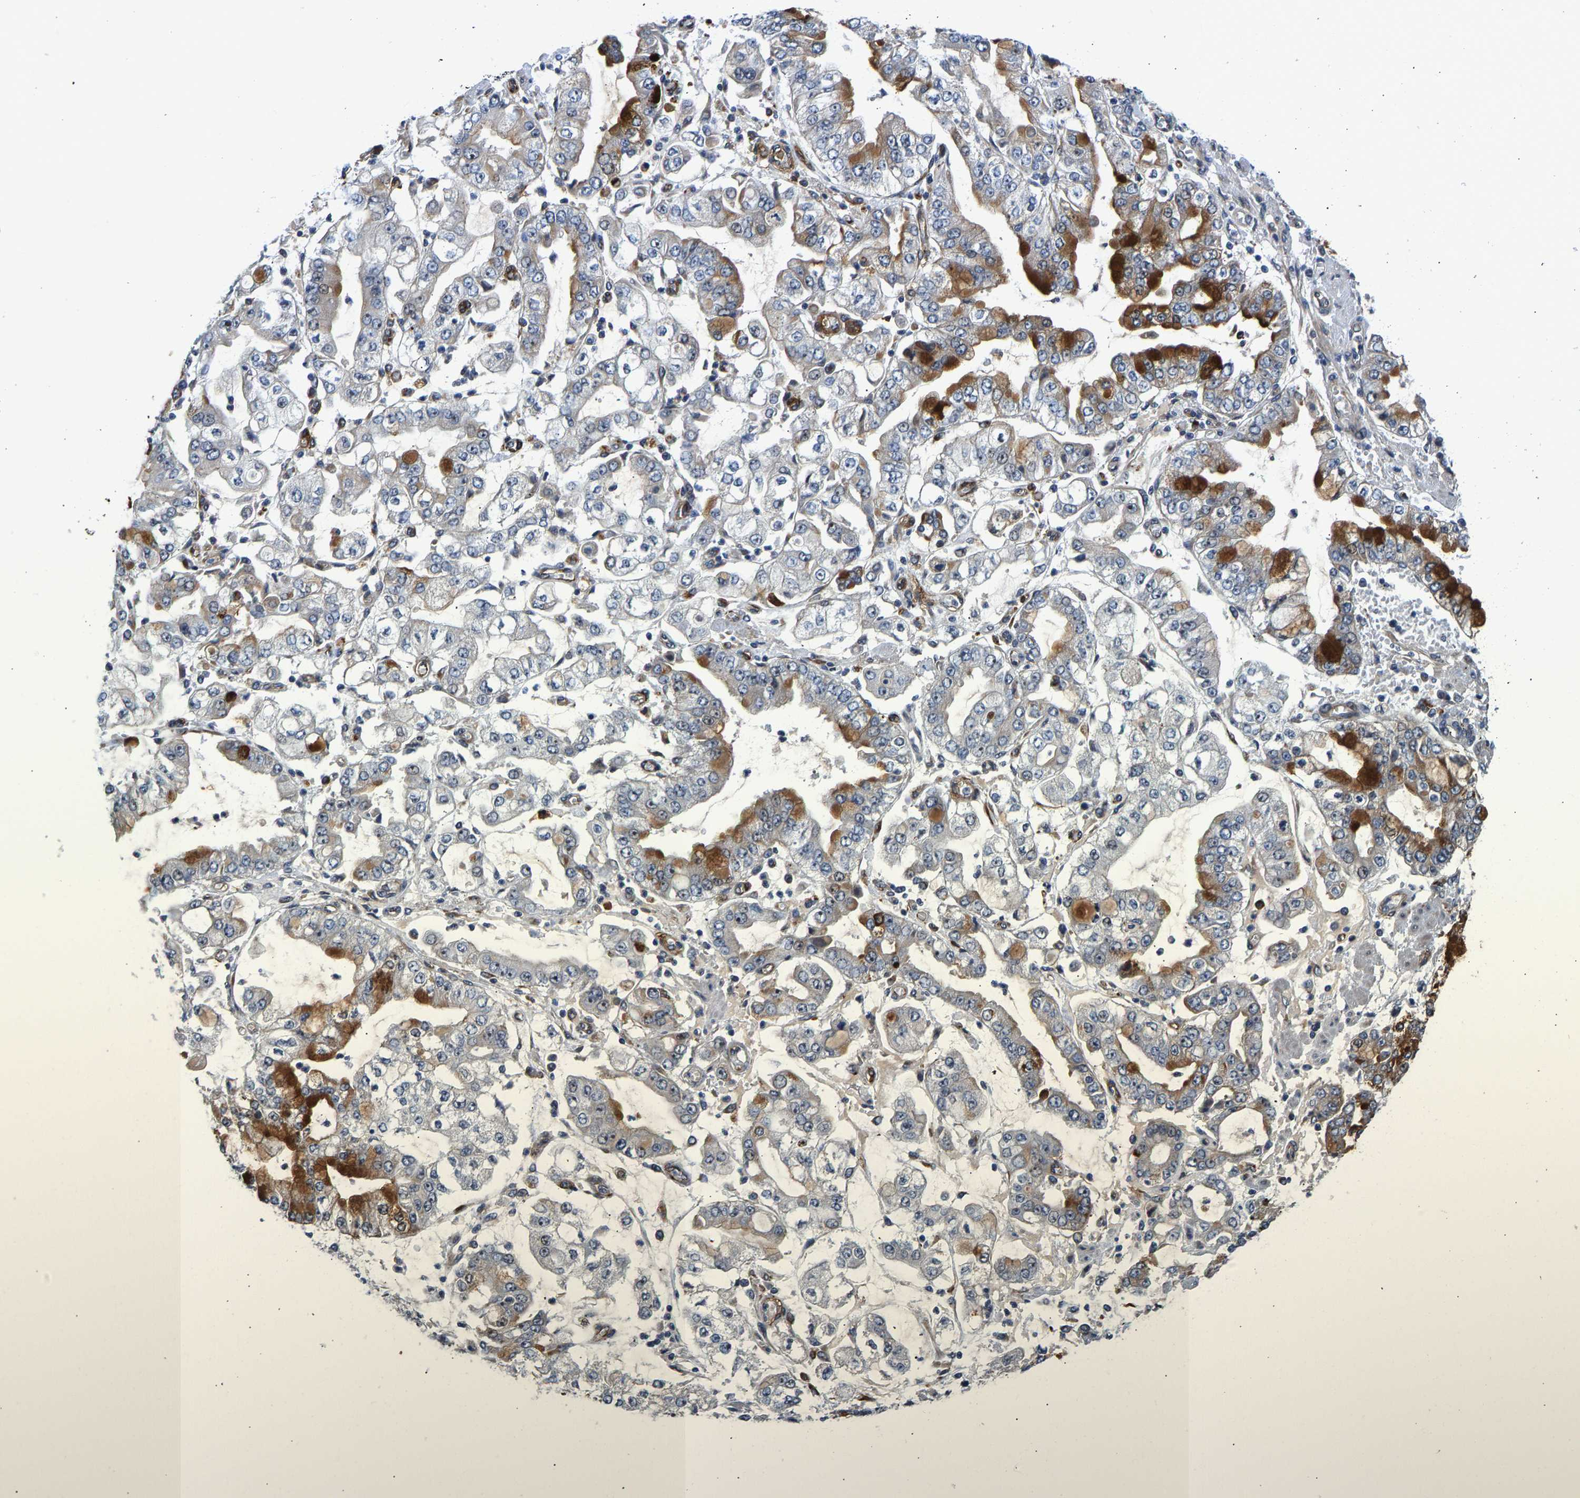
{"staining": {"intensity": "strong", "quantity": "25%-75%", "location": "cytoplasmic/membranous"}, "tissue": "stomach cancer", "cell_type": "Tumor cells", "image_type": "cancer", "snomed": [{"axis": "morphology", "description": "Adenocarcinoma, NOS"}, {"axis": "topography", "description": "Stomach"}], "caption": "A high-resolution micrograph shows immunohistochemistry staining of stomach cancer, which shows strong cytoplasmic/membranous positivity in approximately 25%-75% of tumor cells. (IHC, brightfield microscopy, high magnification).", "gene": "RESF1", "patient": {"sex": "male", "age": 76}}